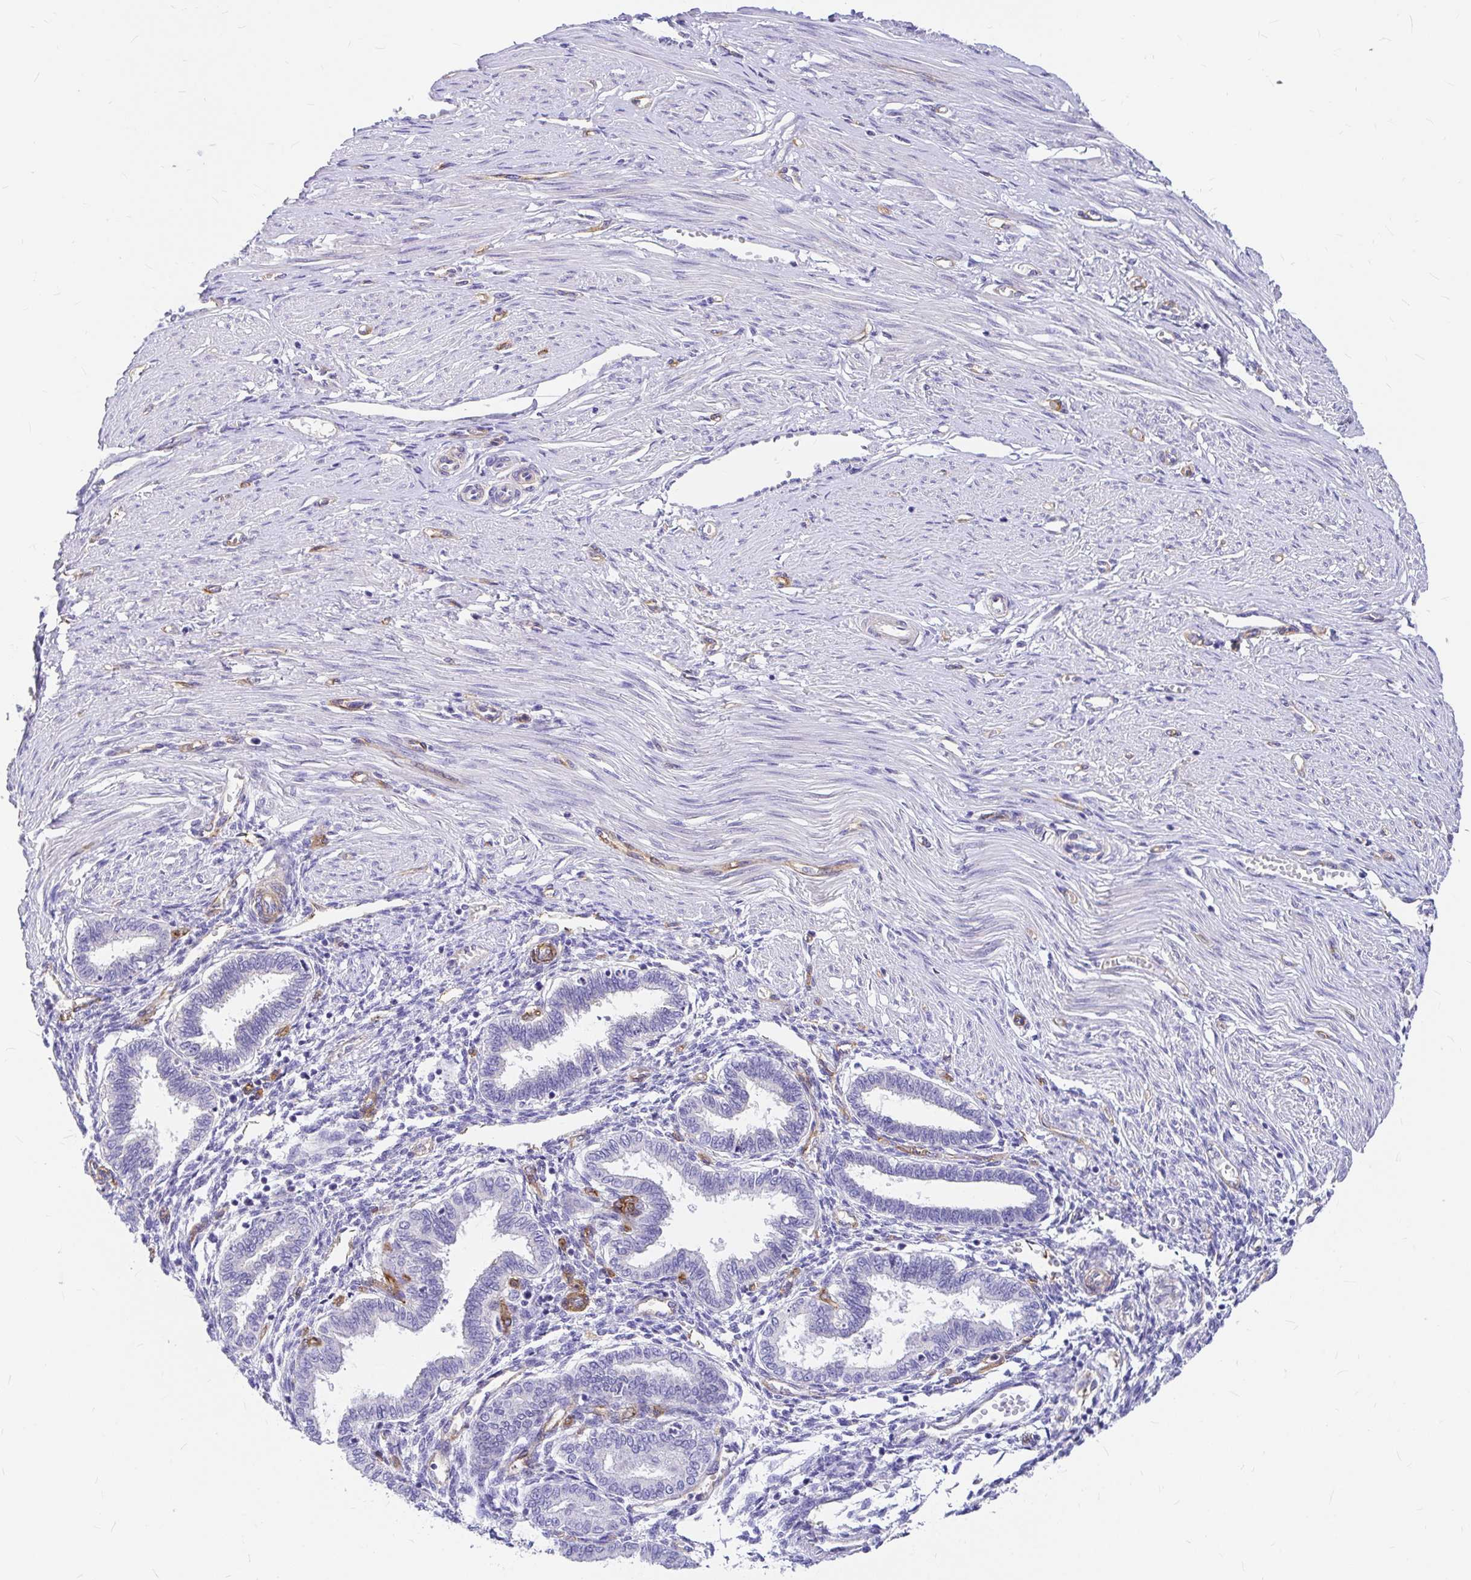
{"staining": {"intensity": "negative", "quantity": "none", "location": "none"}, "tissue": "endometrium", "cell_type": "Cells in endometrial stroma", "image_type": "normal", "snomed": [{"axis": "morphology", "description": "Normal tissue, NOS"}, {"axis": "topography", "description": "Endometrium"}], "caption": "An image of endometrium stained for a protein exhibits no brown staining in cells in endometrial stroma. (DAB immunohistochemistry visualized using brightfield microscopy, high magnification).", "gene": "MYO1B", "patient": {"sex": "female", "age": 33}}